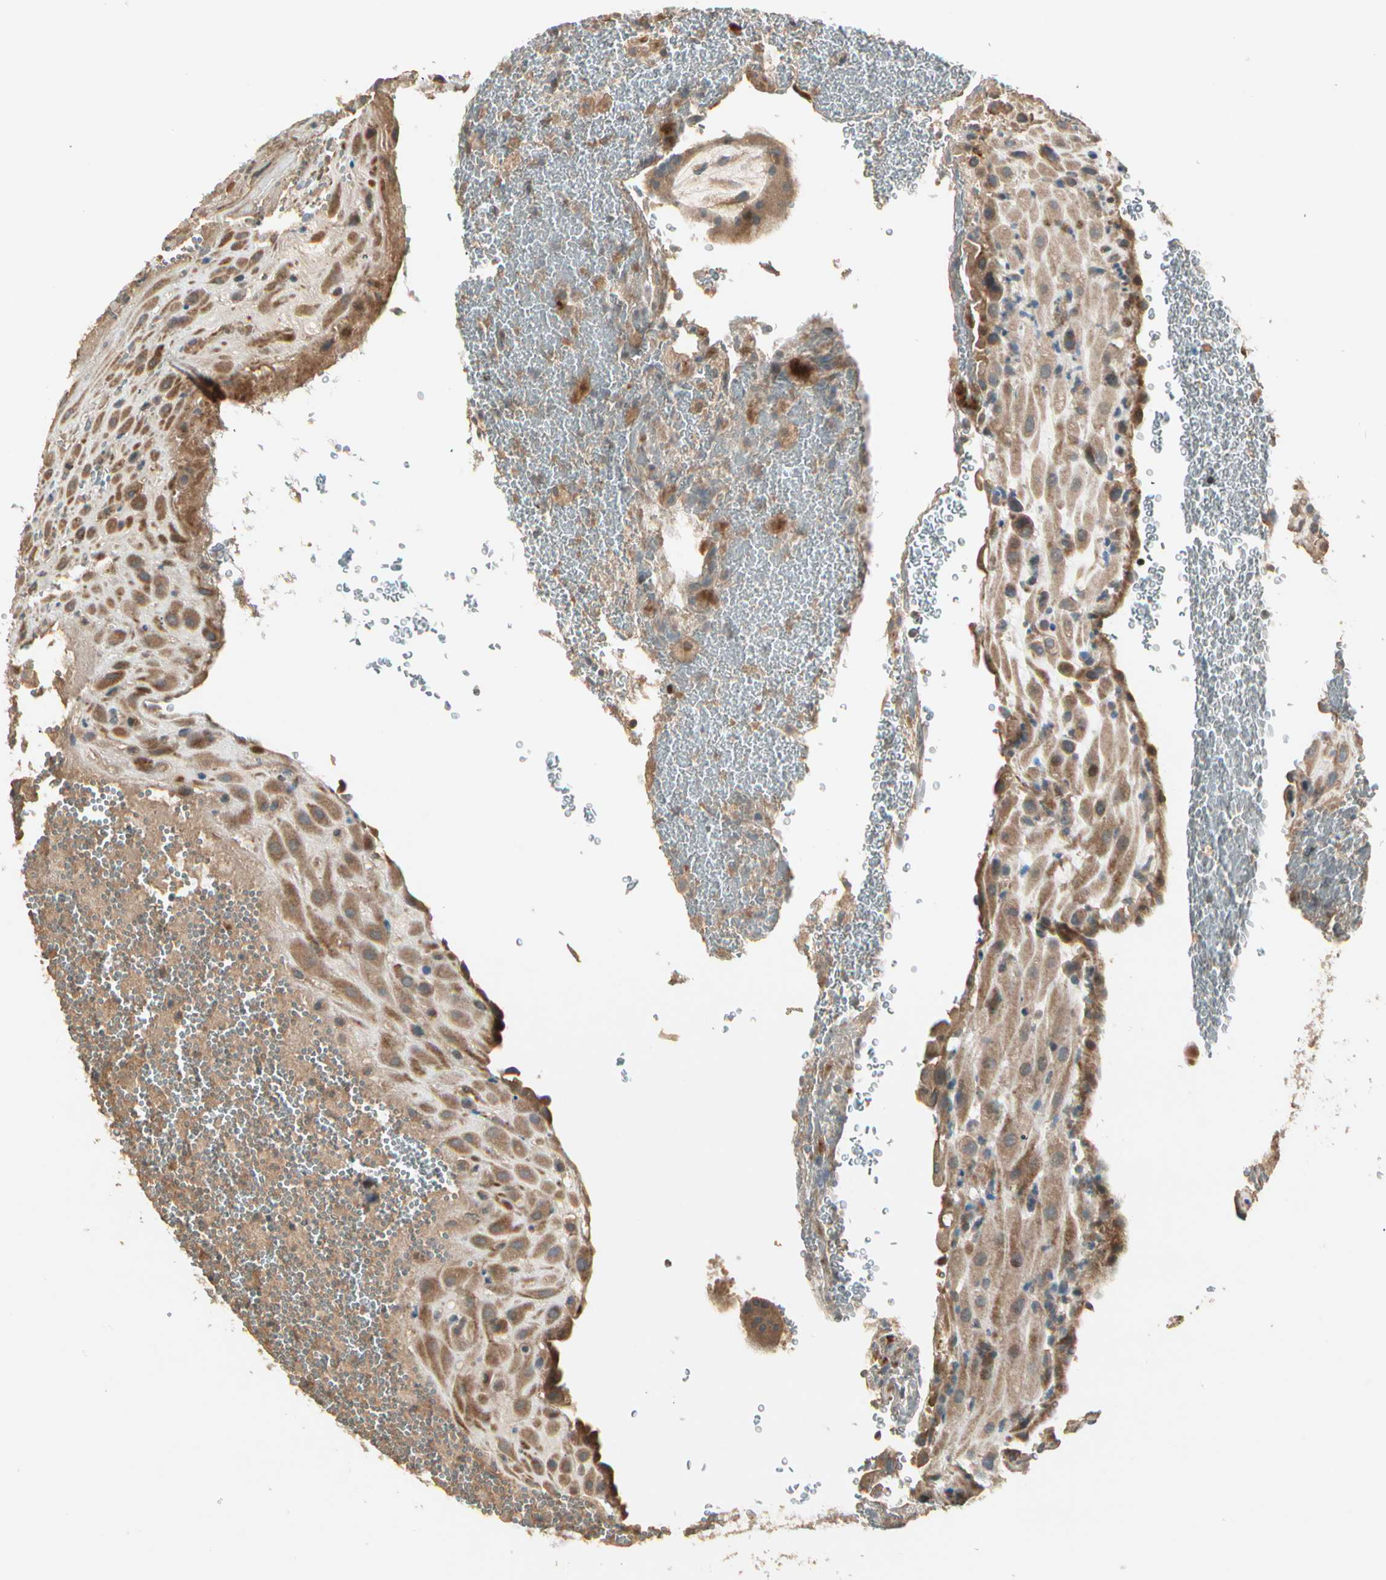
{"staining": {"intensity": "moderate", "quantity": ">75%", "location": "cytoplasmic/membranous"}, "tissue": "placenta", "cell_type": "Decidual cells", "image_type": "normal", "snomed": [{"axis": "morphology", "description": "Normal tissue, NOS"}, {"axis": "topography", "description": "Placenta"}], "caption": "Immunohistochemical staining of unremarkable placenta demonstrates >75% levels of moderate cytoplasmic/membranous protein staining in approximately >75% of decidual cells.", "gene": "ACVR1", "patient": {"sex": "female", "age": 19}}